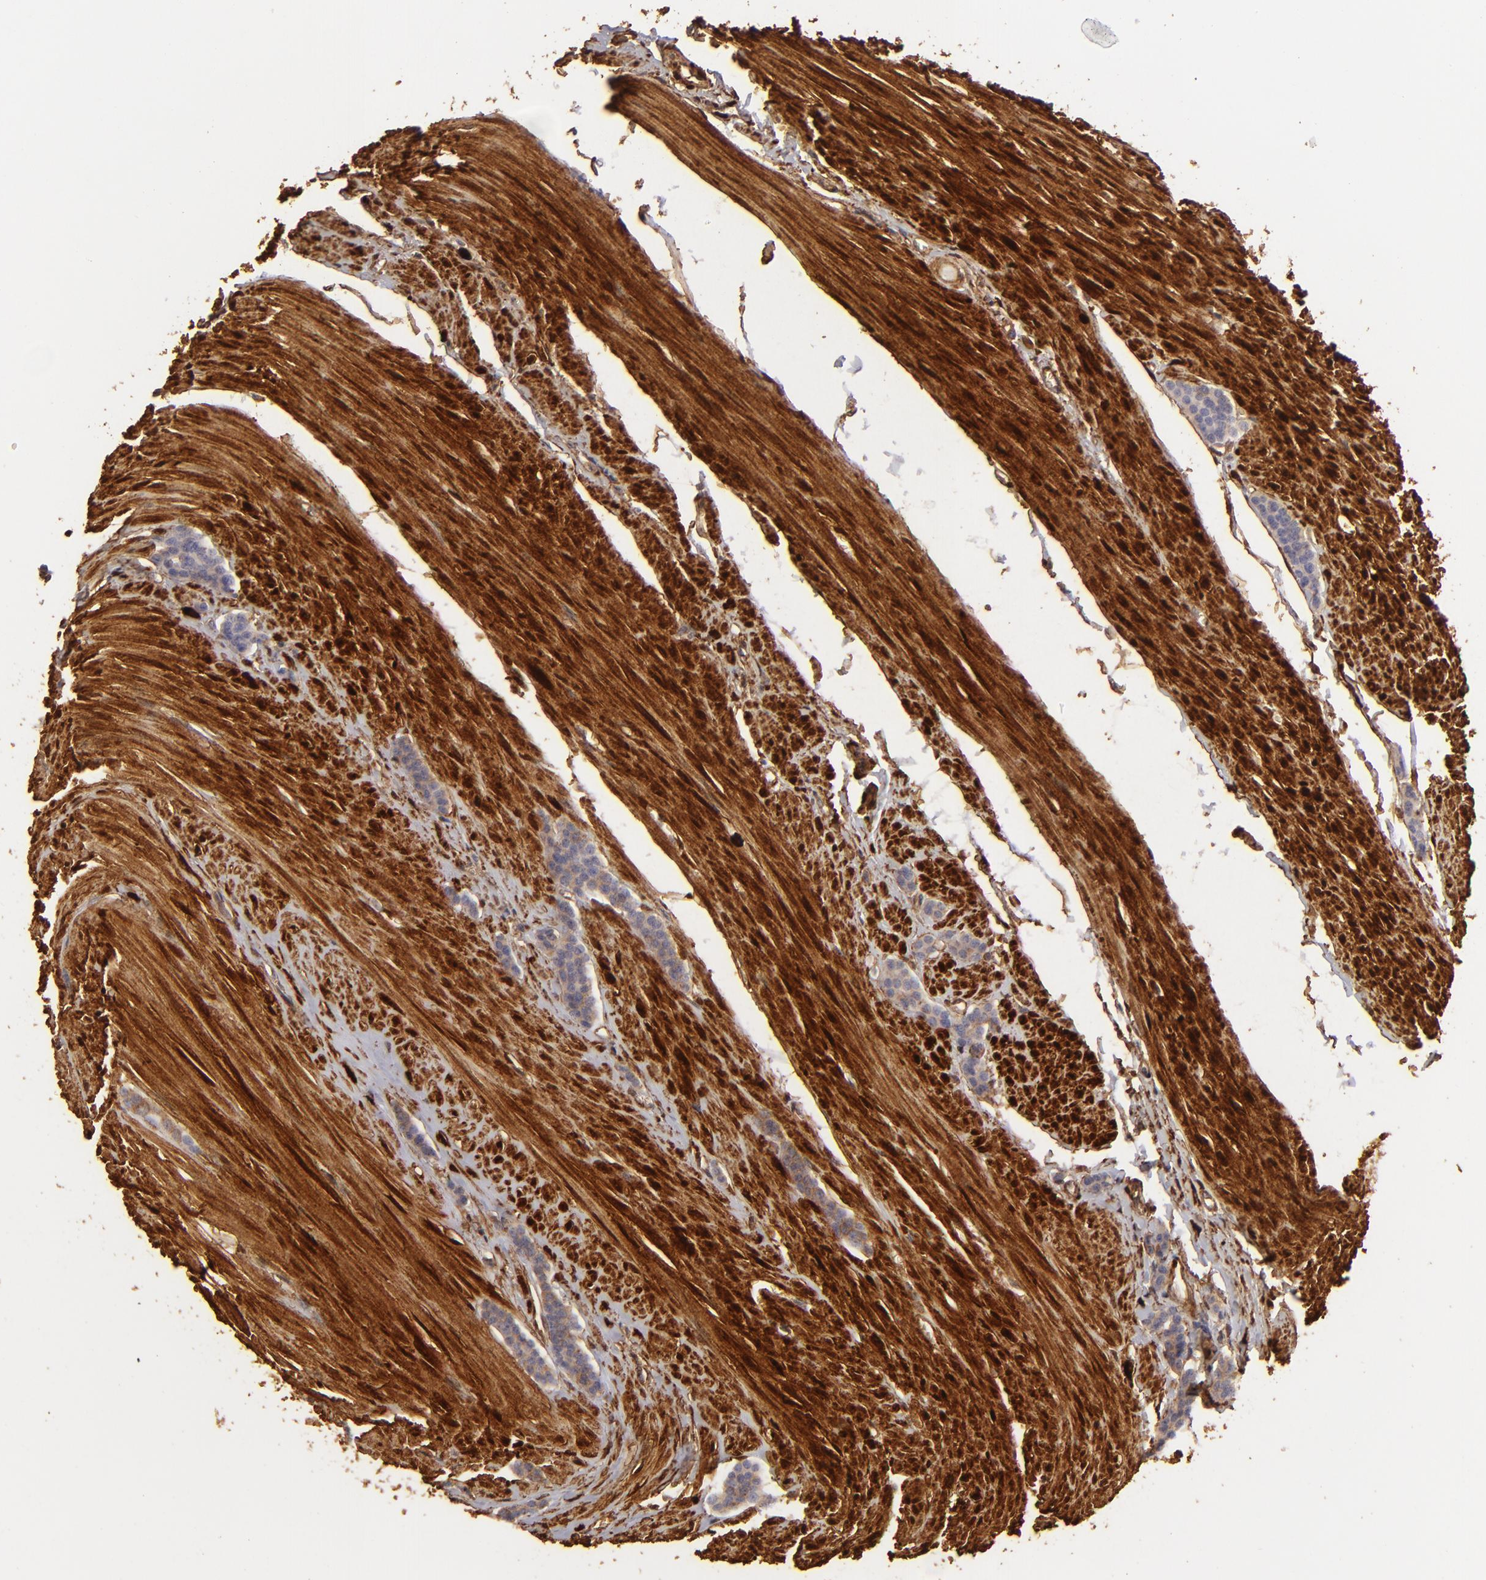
{"staining": {"intensity": "negative", "quantity": "none", "location": "none"}, "tissue": "carcinoid", "cell_type": "Tumor cells", "image_type": "cancer", "snomed": [{"axis": "morphology", "description": "Carcinoid, malignant, NOS"}, {"axis": "topography", "description": "Small intestine"}], "caption": "This is an immunohistochemistry image of malignant carcinoid. There is no positivity in tumor cells.", "gene": "HSPB6", "patient": {"sex": "male", "age": 60}}